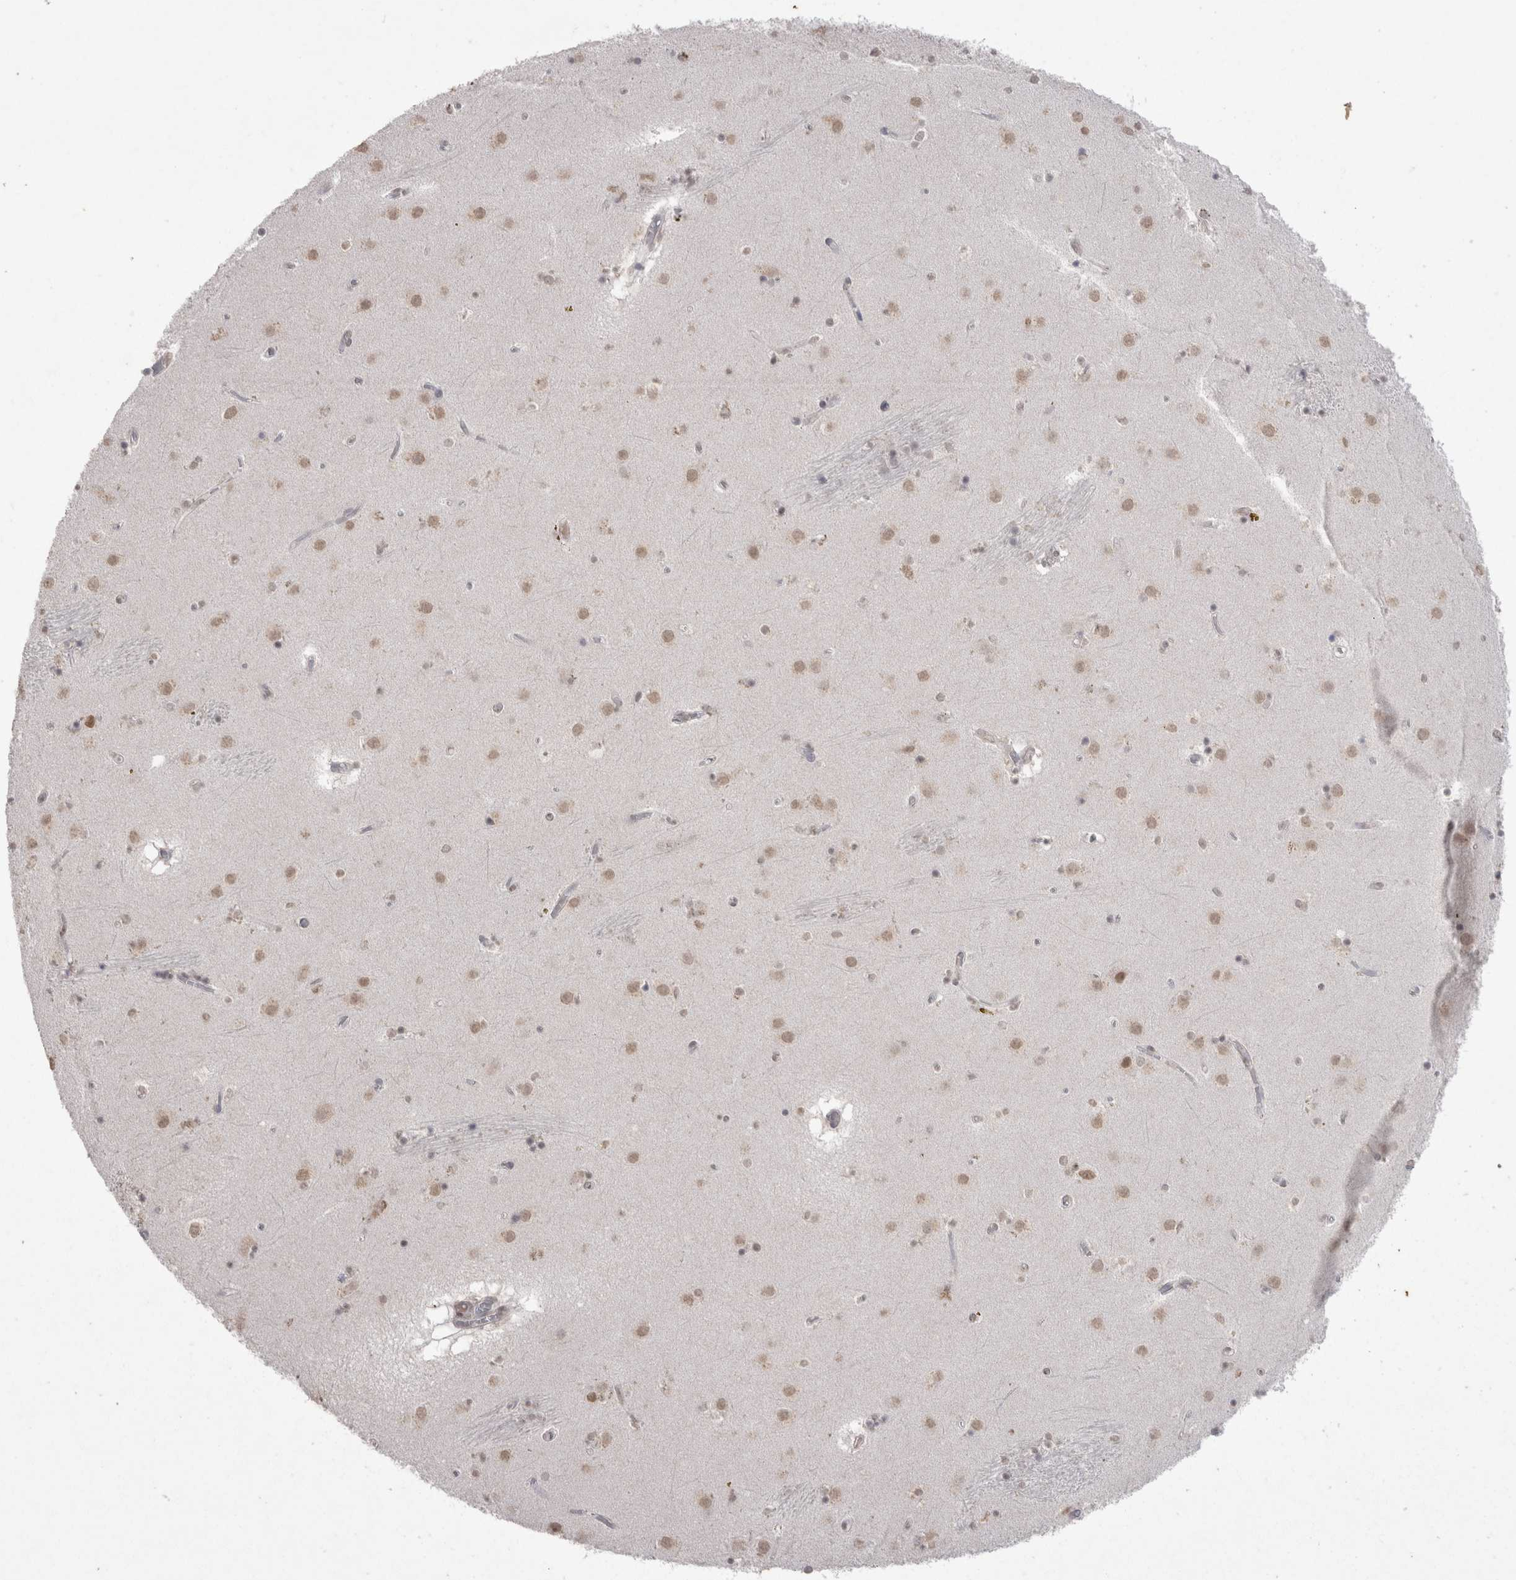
{"staining": {"intensity": "weak", "quantity": "25%-75%", "location": "nuclear"}, "tissue": "caudate", "cell_type": "Glial cells", "image_type": "normal", "snomed": [{"axis": "morphology", "description": "Normal tissue, NOS"}, {"axis": "topography", "description": "Lateral ventricle wall"}], "caption": "Caudate stained with immunohistochemistry (IHC) shows weak nuclear positivity in approximately 25%-75% of glial cells.", "gene": "DDX4", "patient": {"sex": "male", "age": 70}}